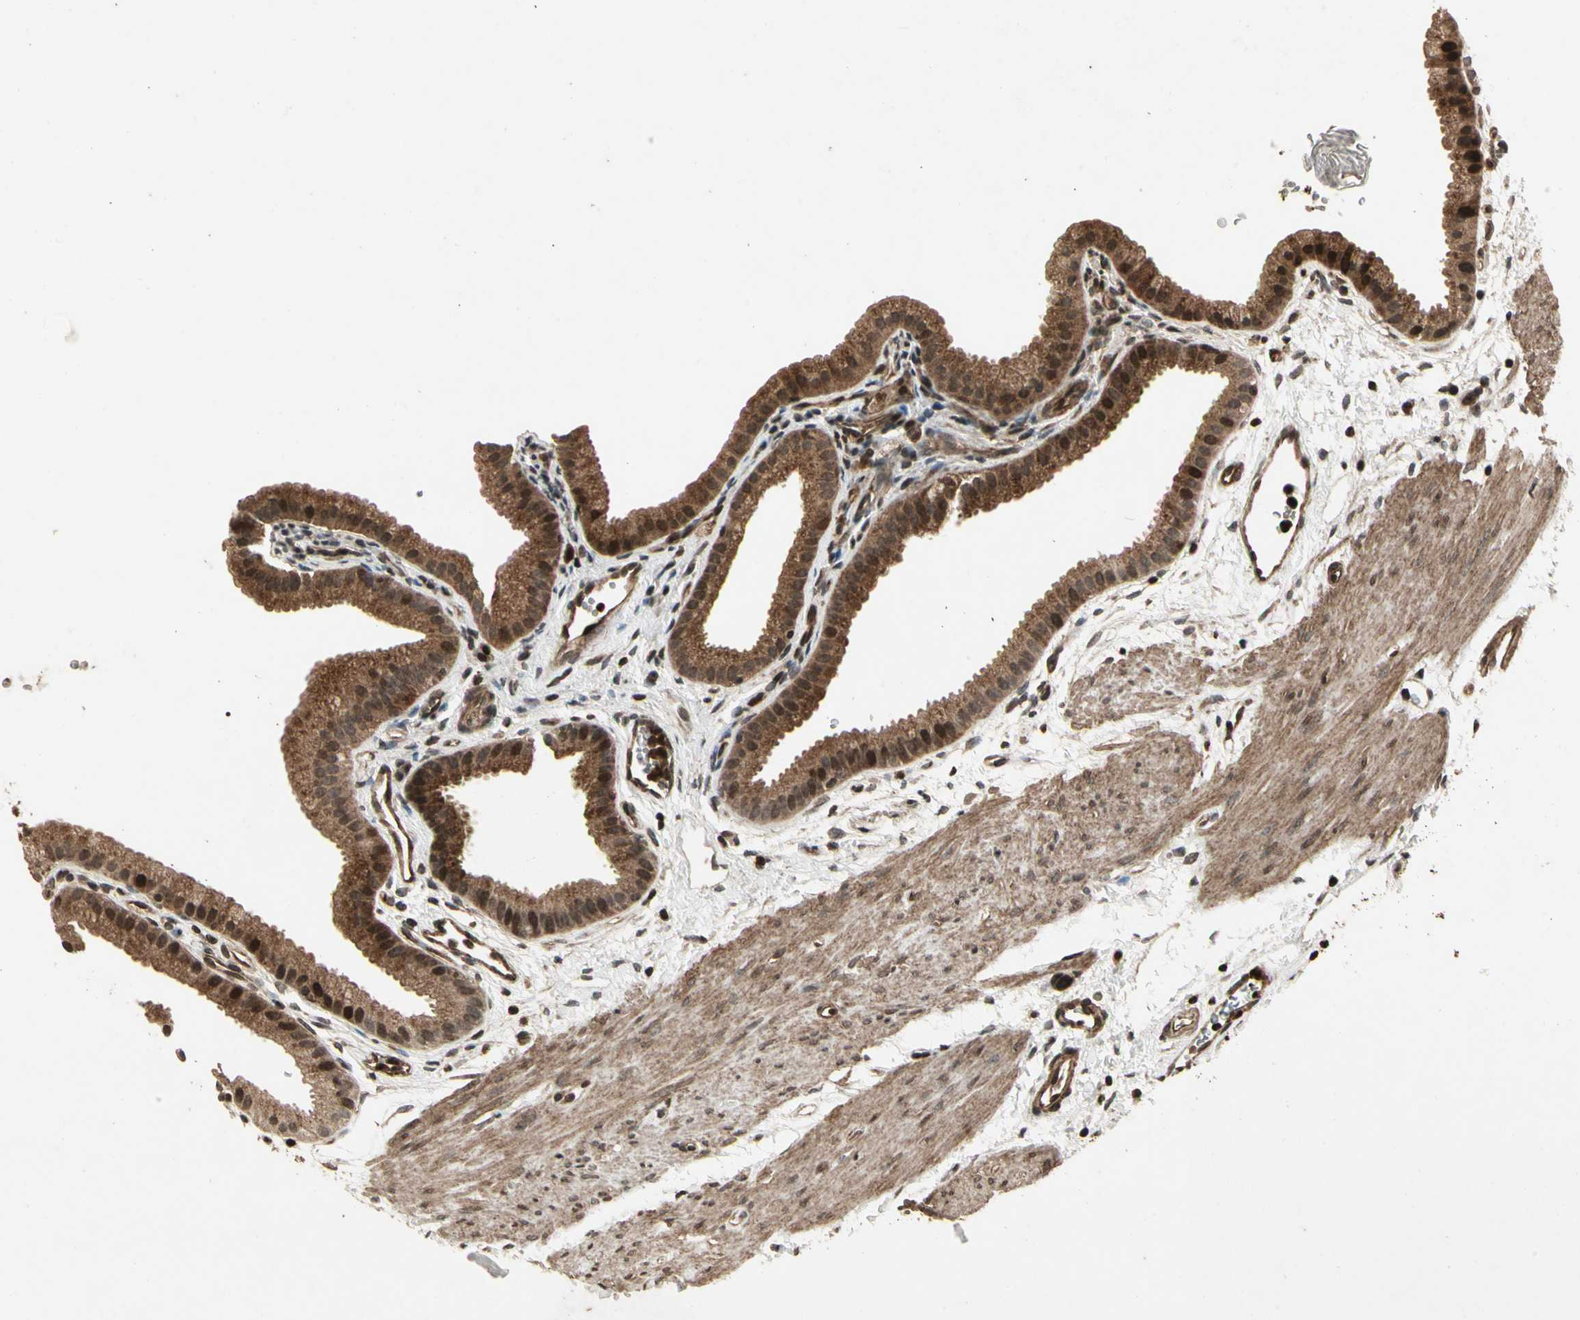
{"staining": {"intensity": "strong", "quantity": ">75%", "location": "cytoplasmic/membranous"}, "tissue": "gallbladder", "cell_type": "Glandular cells", "image_type": "normal", "snomed": [{"axis": "morphology", "description": "Normal tissue, NOS"}, {"axis": "topography", "description": "Gallbladder"}], "caption": "The micrograph displays immunohistochemical staining of benign gallbladder. There is strong cytoplasmic/membranous staining is identified in approximately >75% of glandular cells.", "gene": "GLRX", "patient": {"sex": "female", "age": 64}}